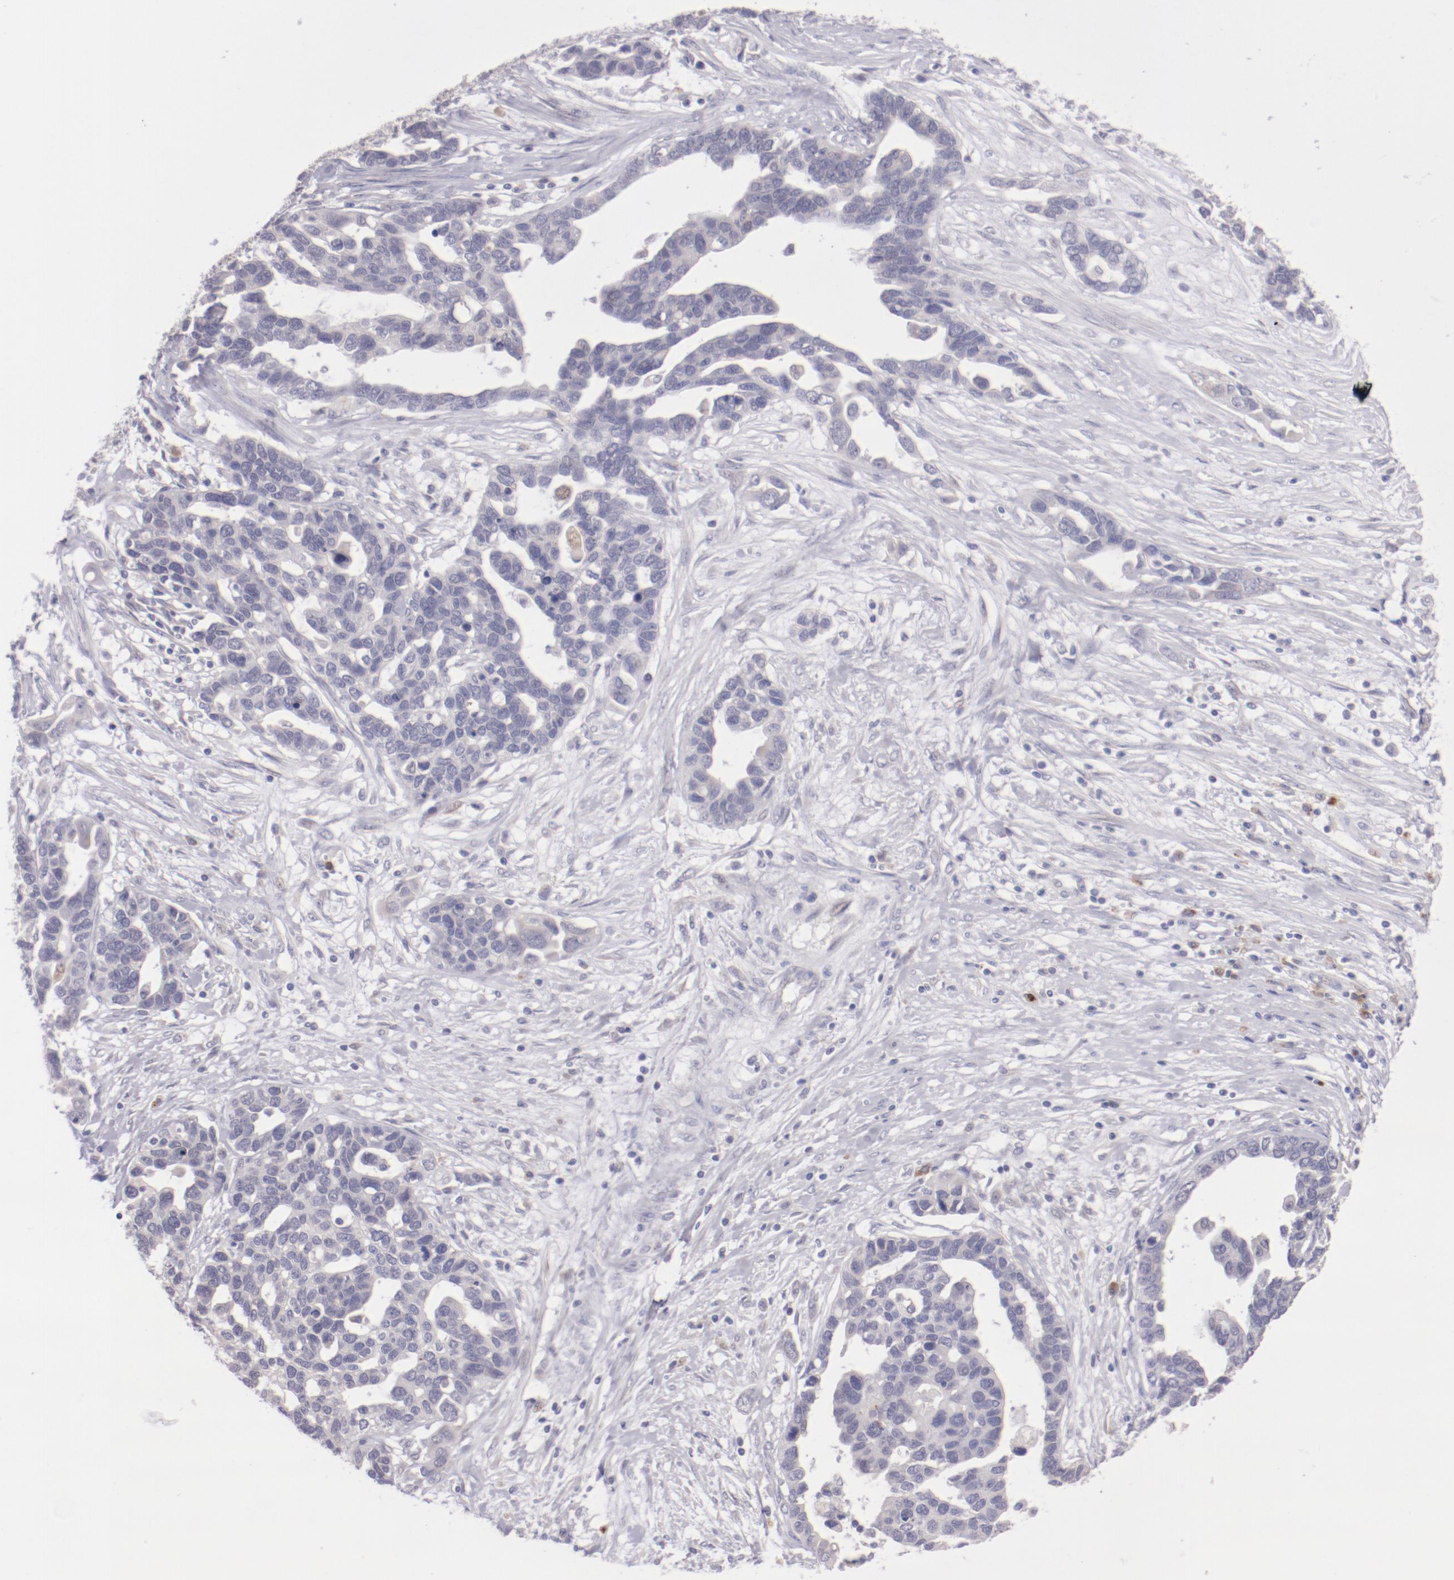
{"staining": {"intensity": "negative", "quantity": "none", "location": "none"}, "tissue": "ovarian cancer", "cell_type": "Tumor cells", "image_type": "cancer", "snomed": [{"axis": "morphology", "description": "Cystadenocarcinoma, serous, NOS"}, {"axis": "topography", "description": "Ovary"}], "caption": "IHC photomicrograph of ovarian cancer stained for a protein (brown), which shows no staining in tumor cells.", "gene": "TRAF3", "patient": {"sex": "female", "age": 54}}